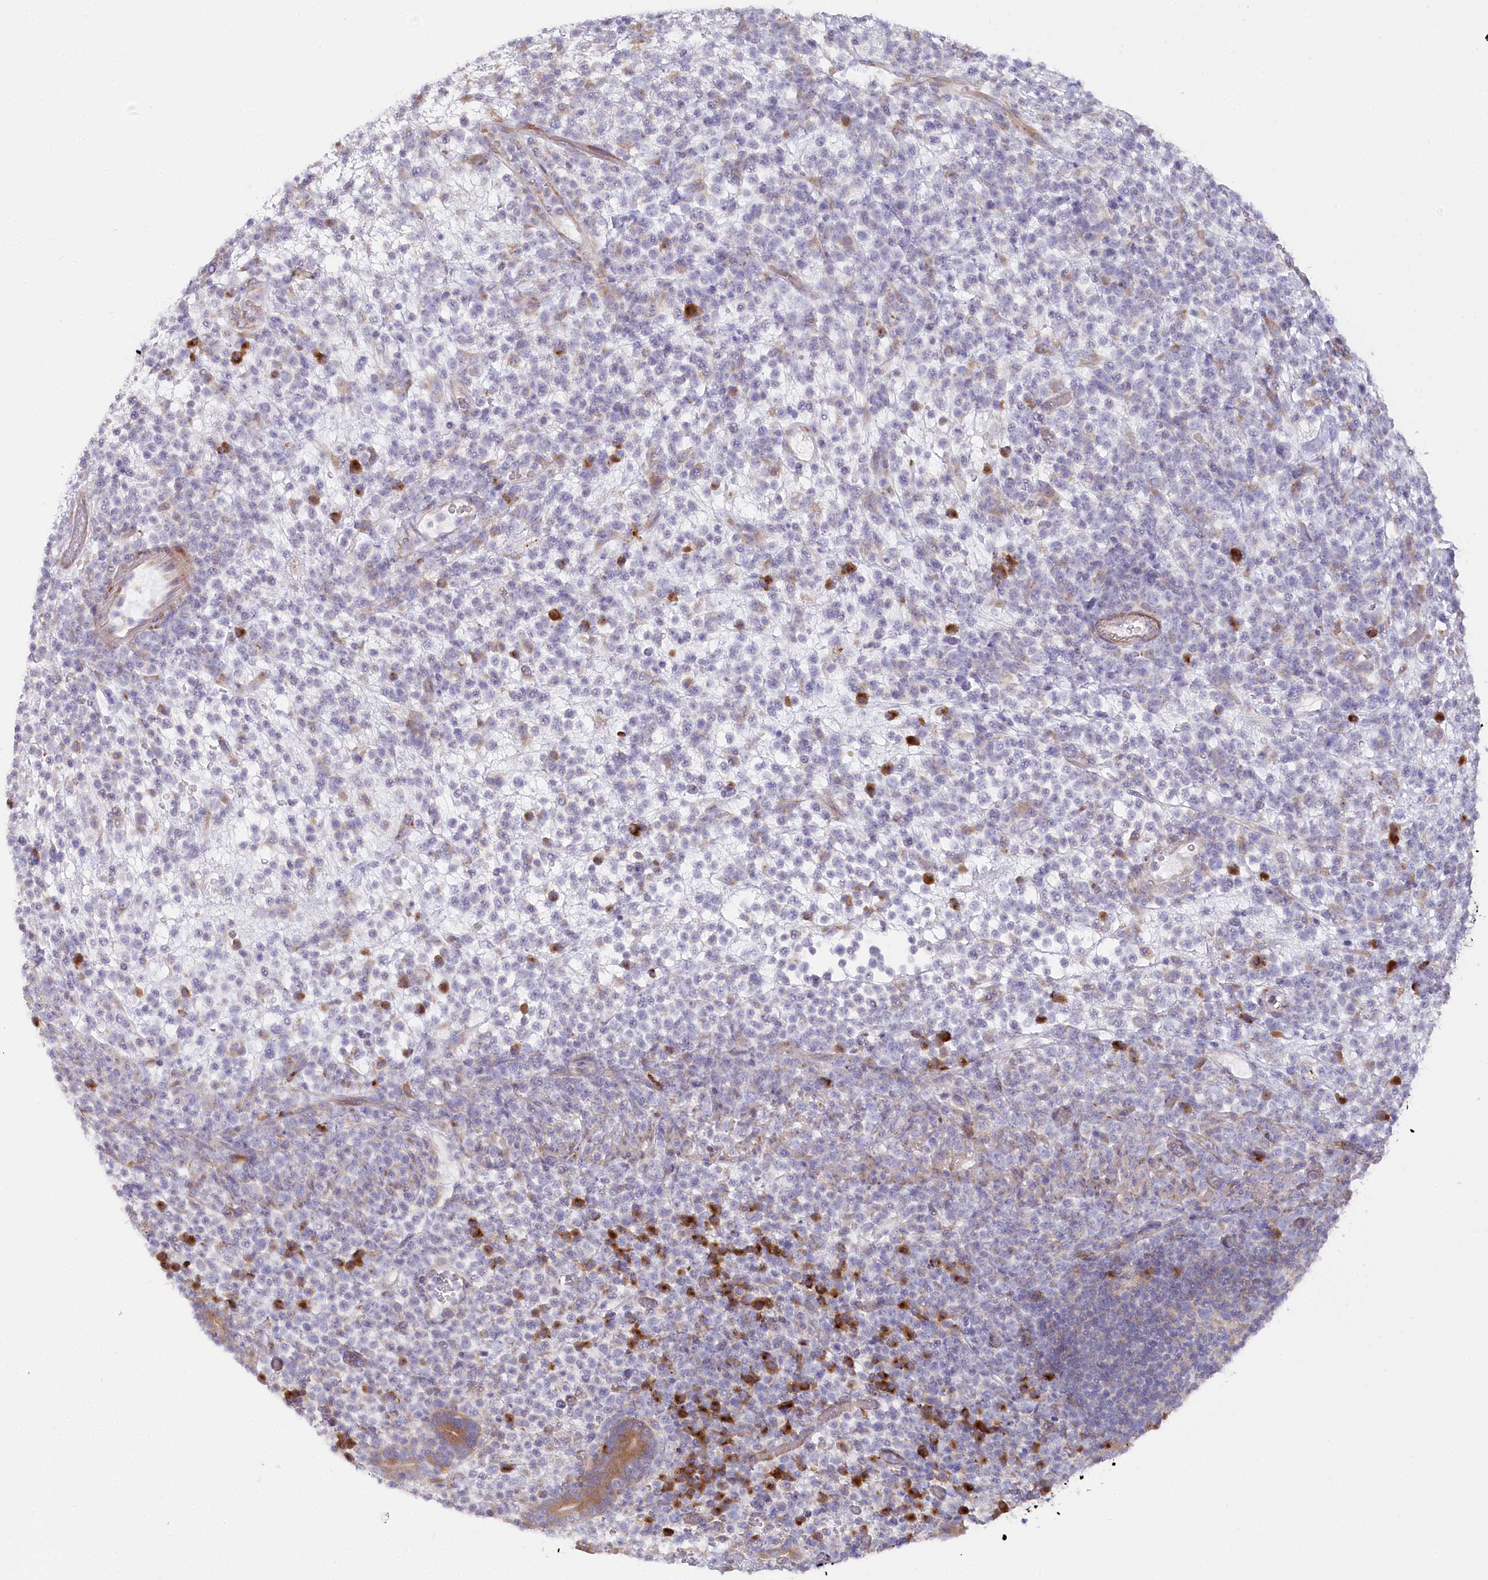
{"staining": {"intensity": "negative", "quantity": "none", "location": "none"}, "tissue": "lymphoma", "cell_type": "Tumor cells", "image_type": "cancer", "snomed": [{"axis": "morphology", "description": "Malignant lymphoma, non-Hodgkin's type, High grade"}, {"axis": "topography", "description": "Colon"}], "caption": "Immunohistochemical staining of human malignant lymphoma, non-Hodgkin's type (high-grade) displays no significant staining in tumor cells.", "gene": "POGLUT1", "patient": {"sex": "female", "age": 53}}